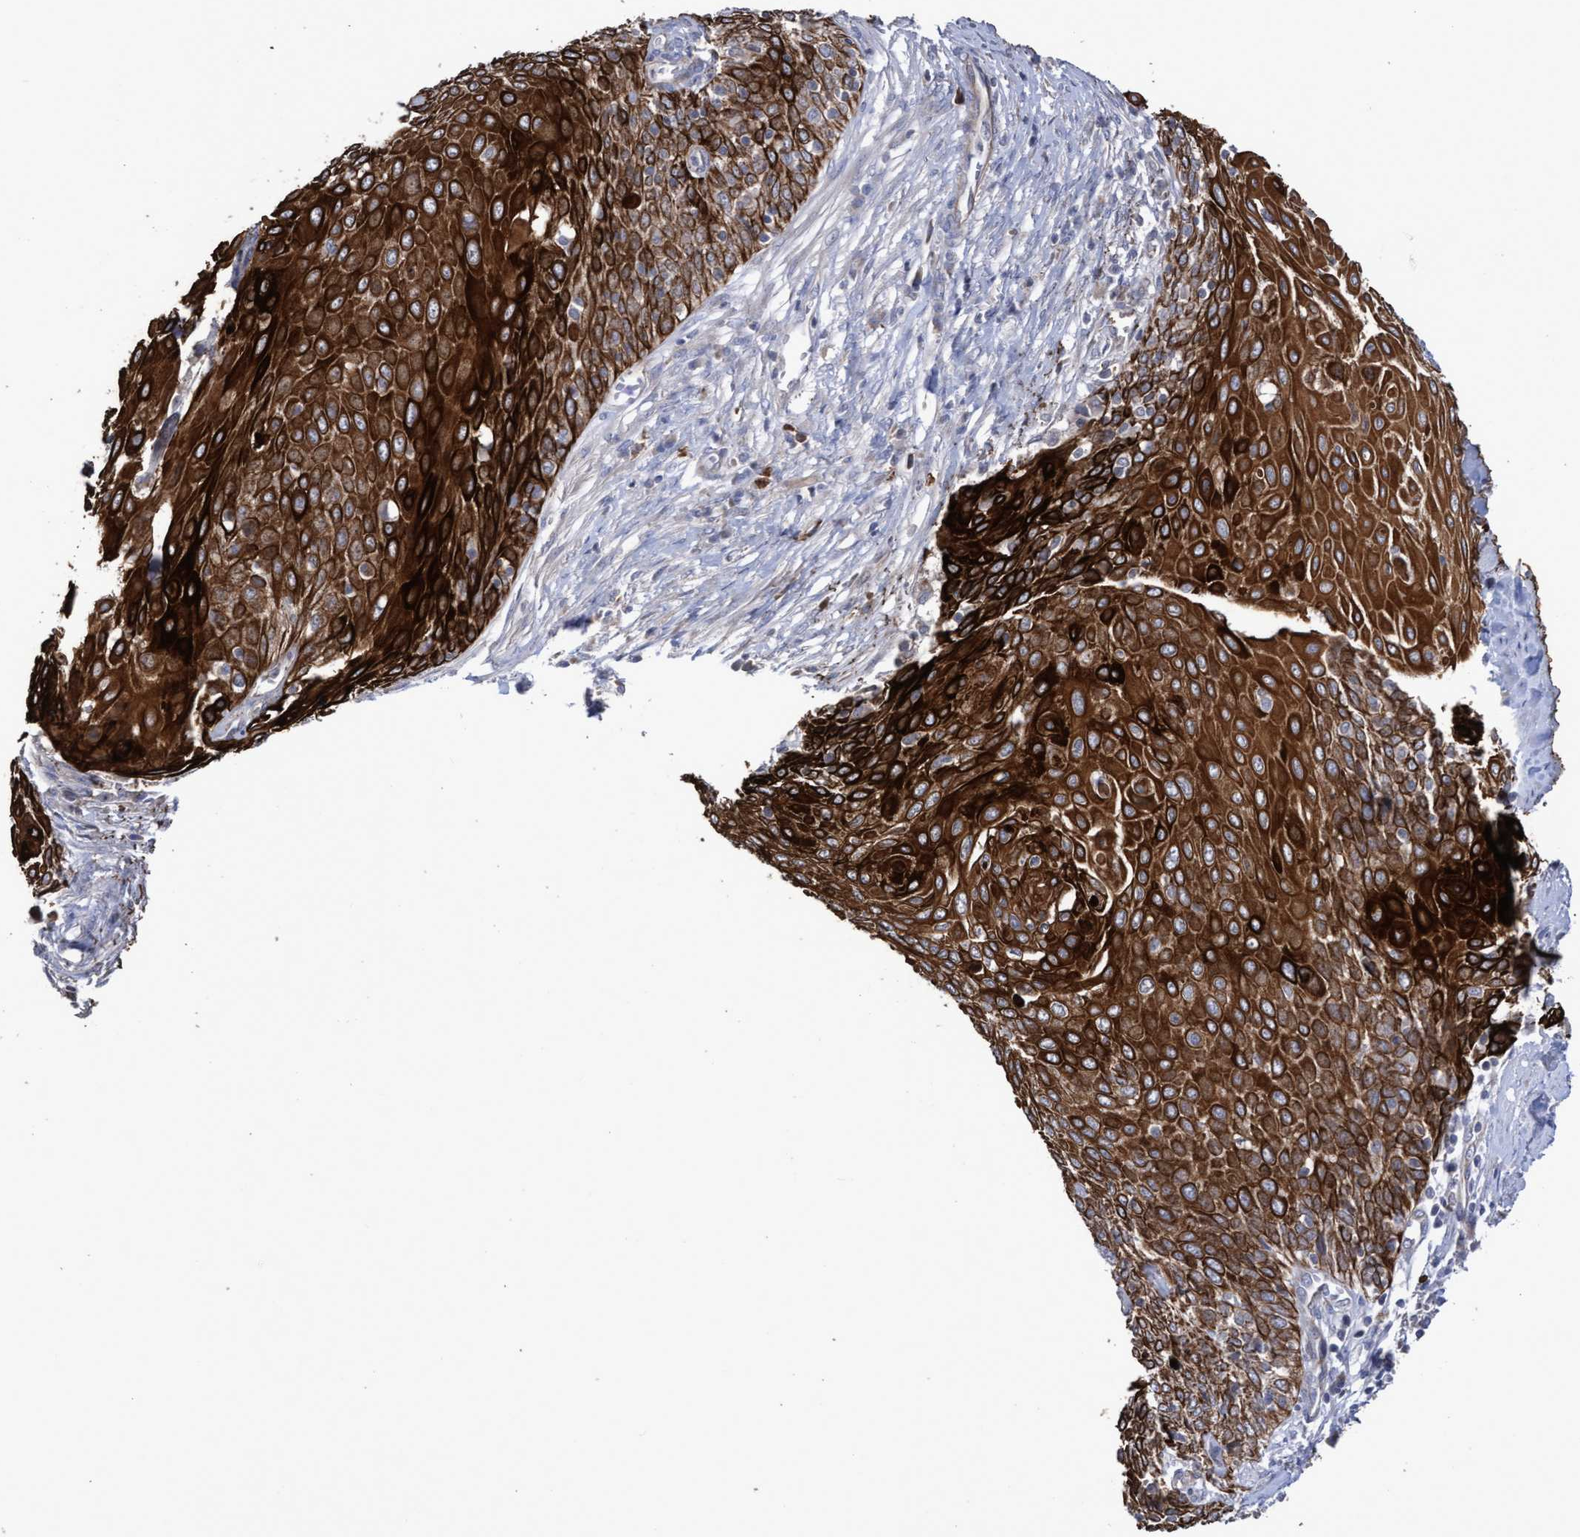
{"staining": {"intensity": "strong", "quantity": ">75%", "location": "cytoplasmic/membranous"}, "tissue": "cervical cancer", "cell_type": "Tumor cells", "image_type": "cancer", "snomed": [{"axis": "morphology", "description": "Squamous cell carcinoma, NOS"}, {"axis": "topography", "description": "Cervix"}], "caption": "Cervical cancer stained with a brown dye displays strong cytoplasmic/membranous positive positivity in approximately >75% of tumor cells.", "gene": "KRT24", "patient": {"sex": "female", "age": 39}}